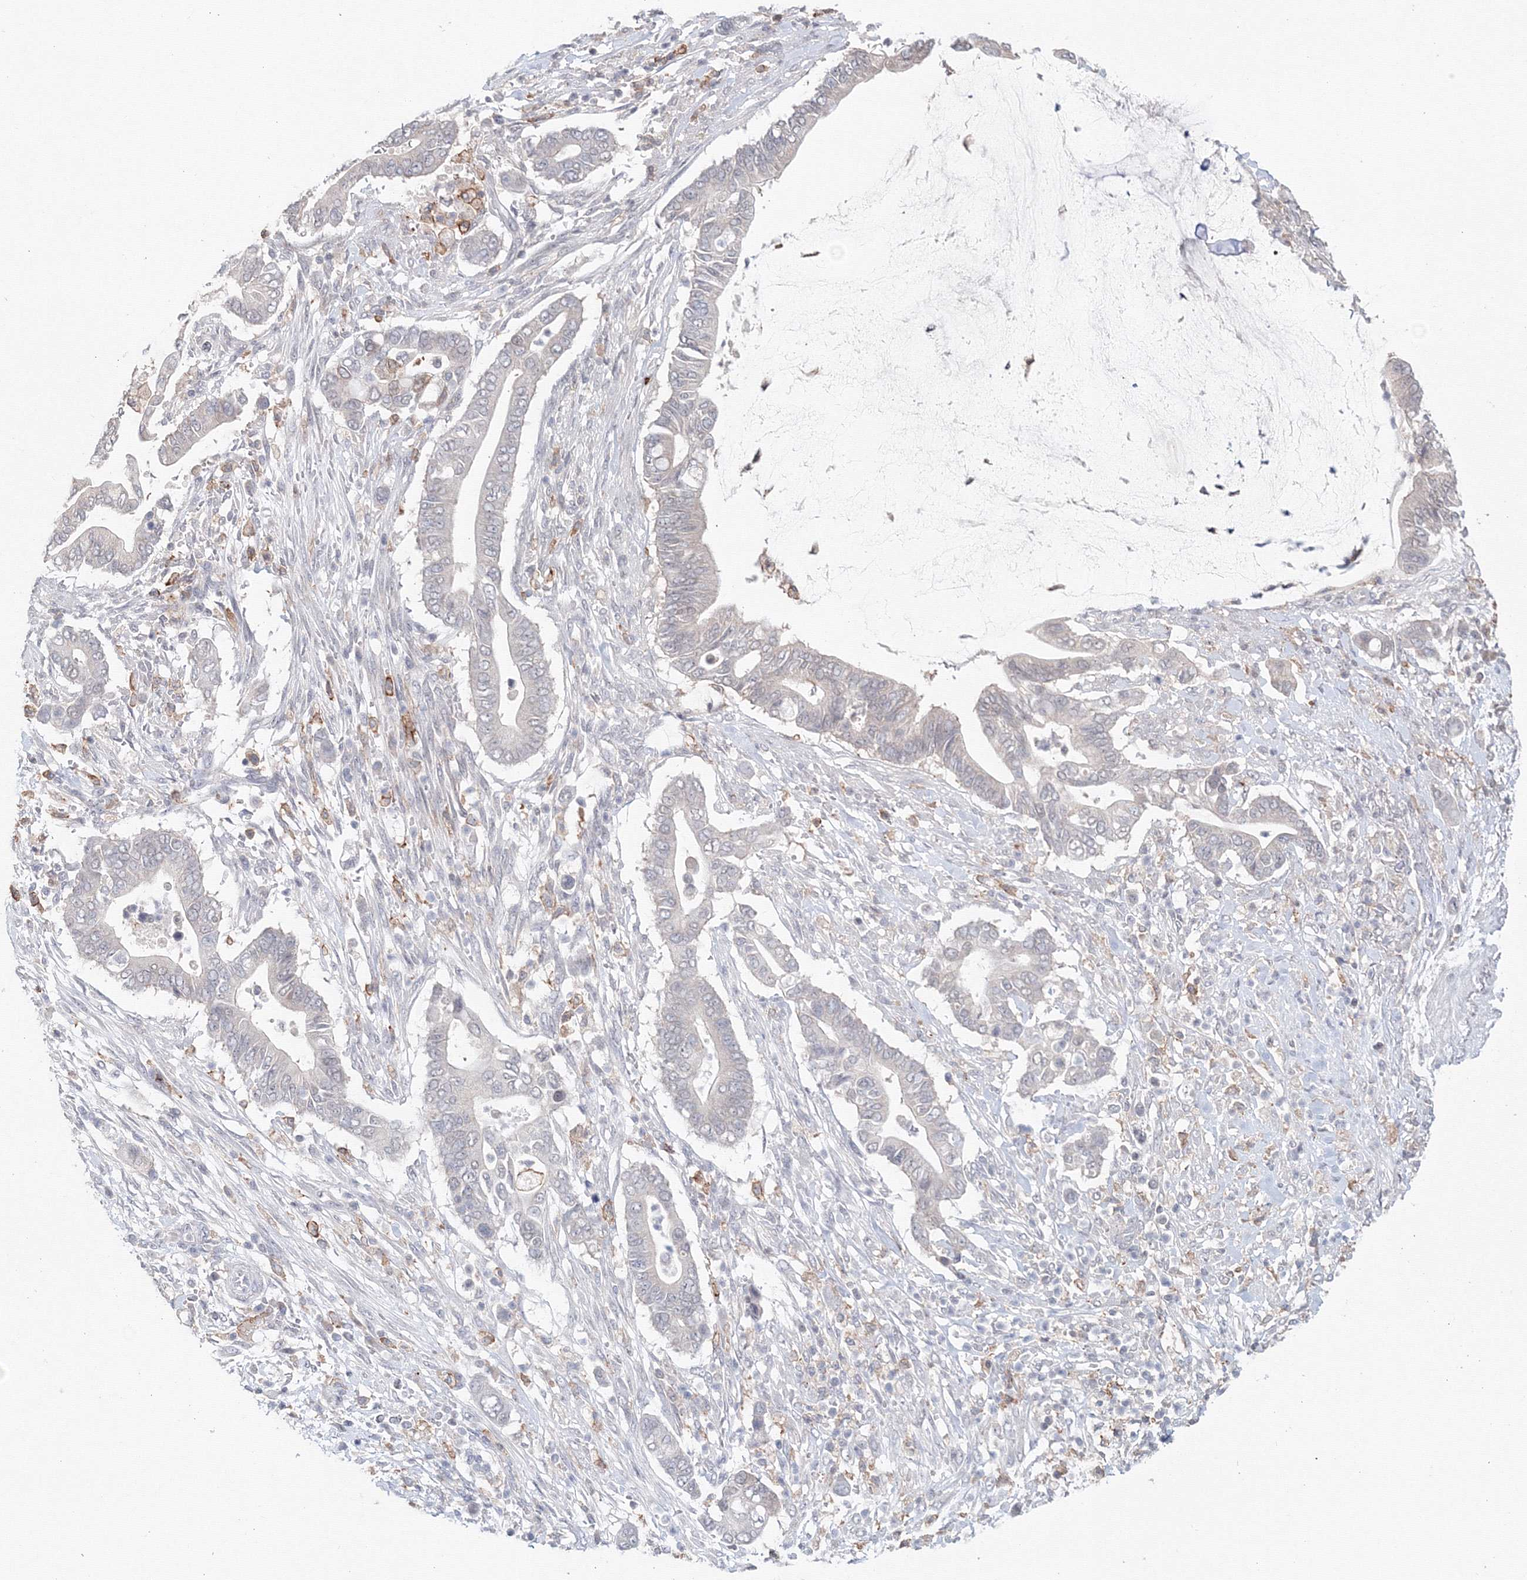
{"staining": {"intensity": "negative", "quantity": "none", "location": "none"}, "tissue": "pancreatic cancer", "cell_type": "Tumor cells", "image_type": "cancer", "snomed": [{"axis": "morphology", "description": "Adenocarcinoma, NOS"}, {"axis": "topography", "description": "Pancreas"}], "caption": "There is no significant positivity in tumor cells of adenocarcinoma (pancreatic).", "gene": "SLC7A7", "patient": {"sex": "male", "age": 68}}